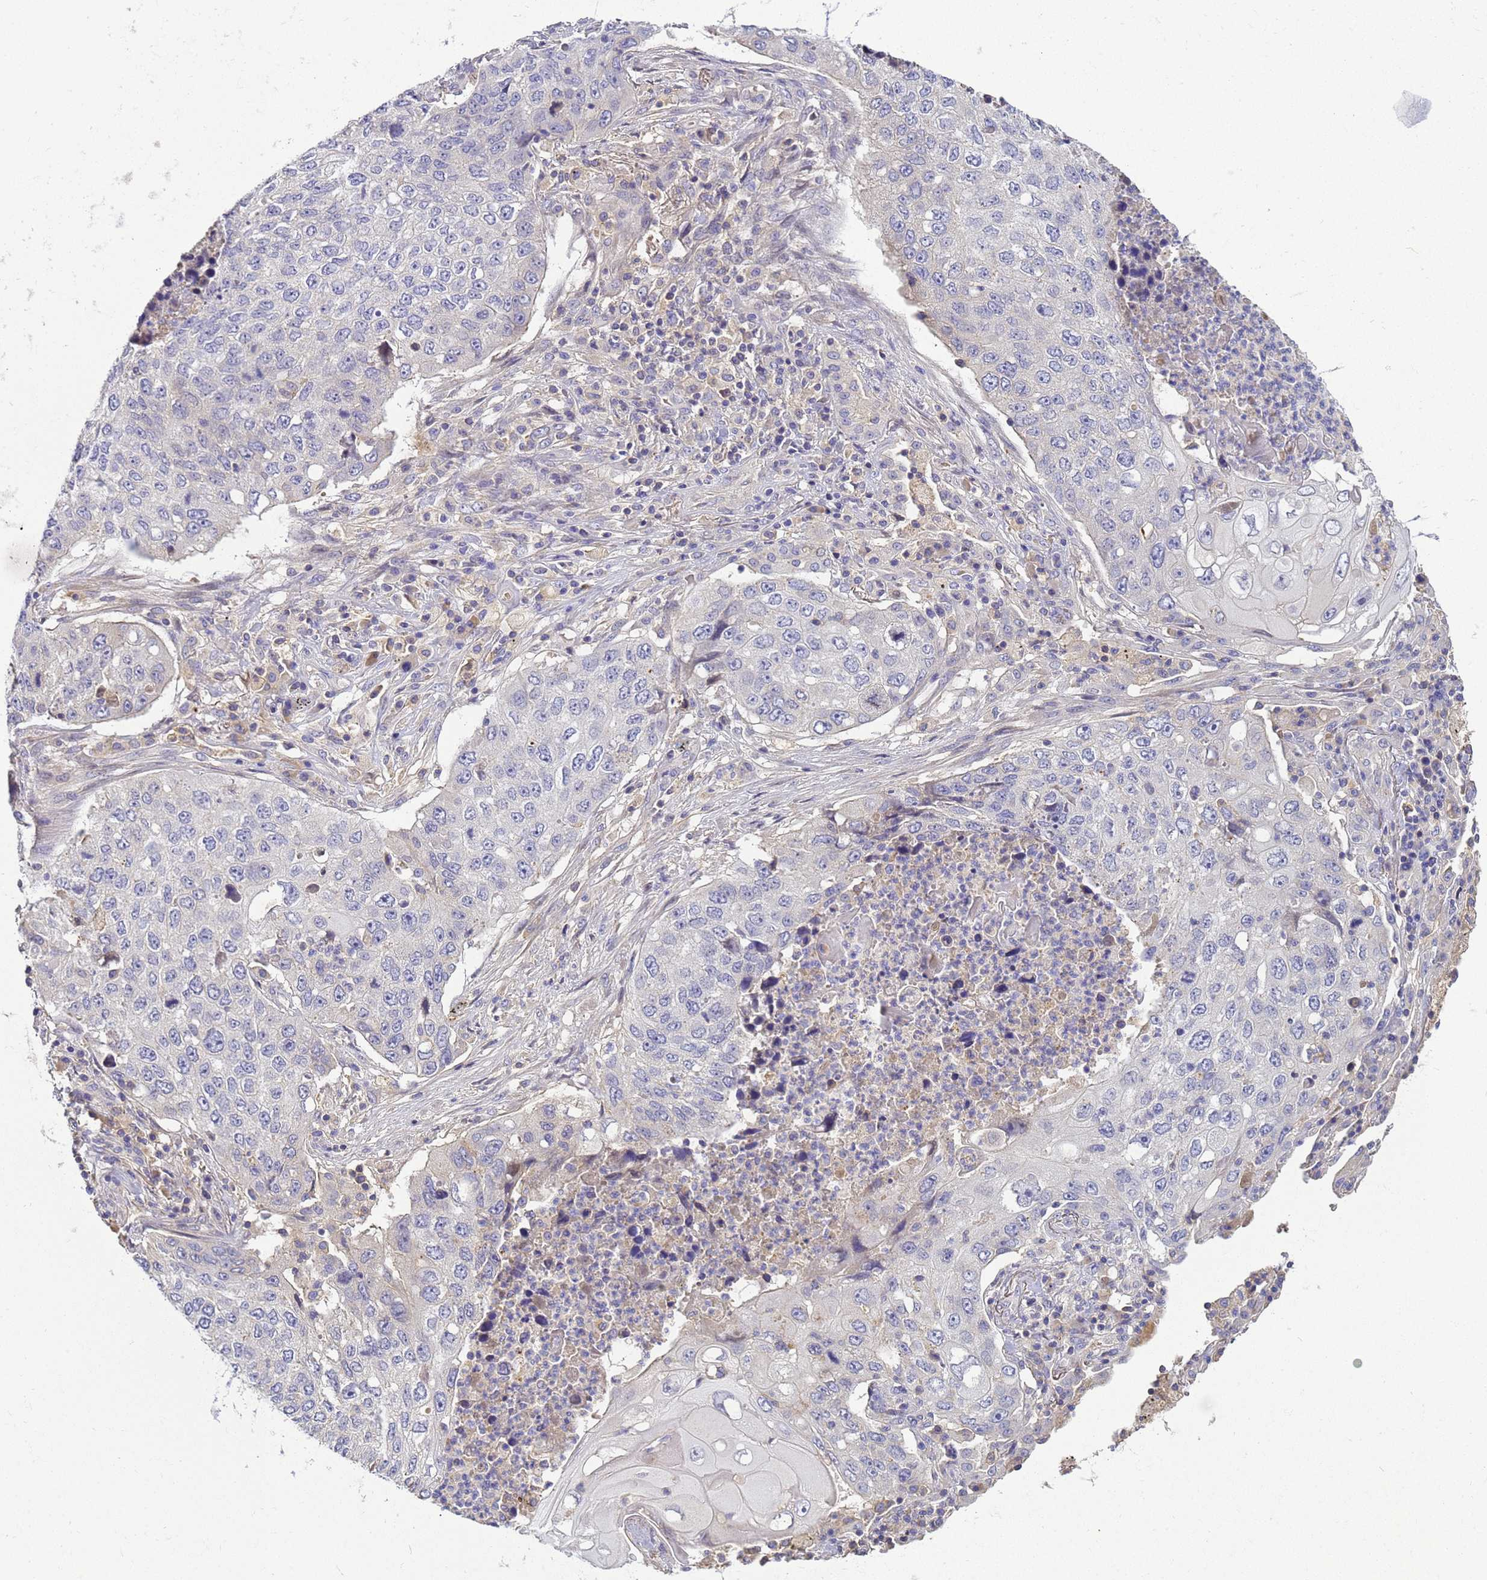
{"staining": {"intensity": "negative", "quantity": "none", "location": "none"}, "tissue": "lung cancer", "cell_type": "Tumor cells", "image_type": "cancer", "snomed": [{"axis": "morphology", "description": "Squamous cell carcinoma, NOS"}, {"axis": "topography", "description": "Lung"}], "caption": "DAB (3,3'-diaminobenzidine) immunohistochemical staining of human lung squamous cell carcinoma shows no significant expression in tumor cells.", "gene": "TBCD", "patient": {"sex": "female", "age": 63}}